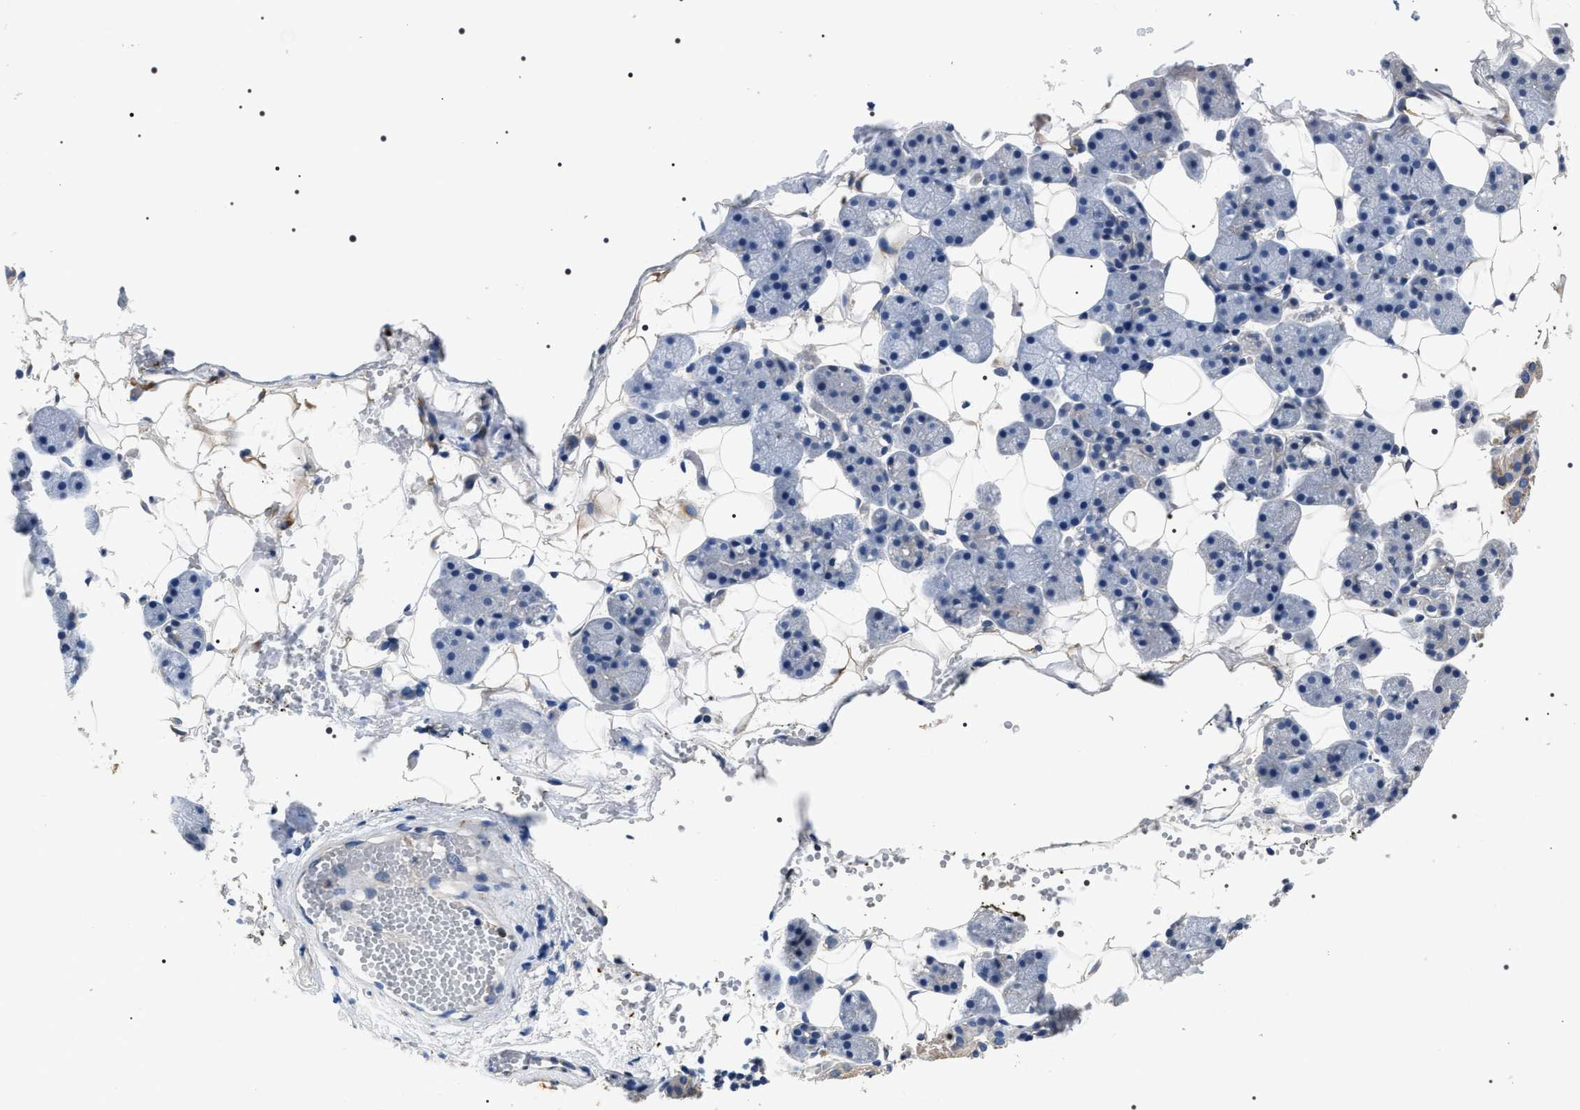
{"staining": {"intensity": "negative", "quantity": "none", "location": "none"}, "tissue": "salivary gland", "cell_type": "Glandular cells", "image_type": "normal", "snomed": [{"axis": "morphology", "description": "Normal tissue, NOS"}, {"axis": "topography", "description": "Salivary gland"}], "caption": "This is a histopathology image of IHC staining of unremarkable salivary gland, which shows no staining in glandular cells.", "gene": "TRIM54", "patient": {"sex": "female", "age": 33}}